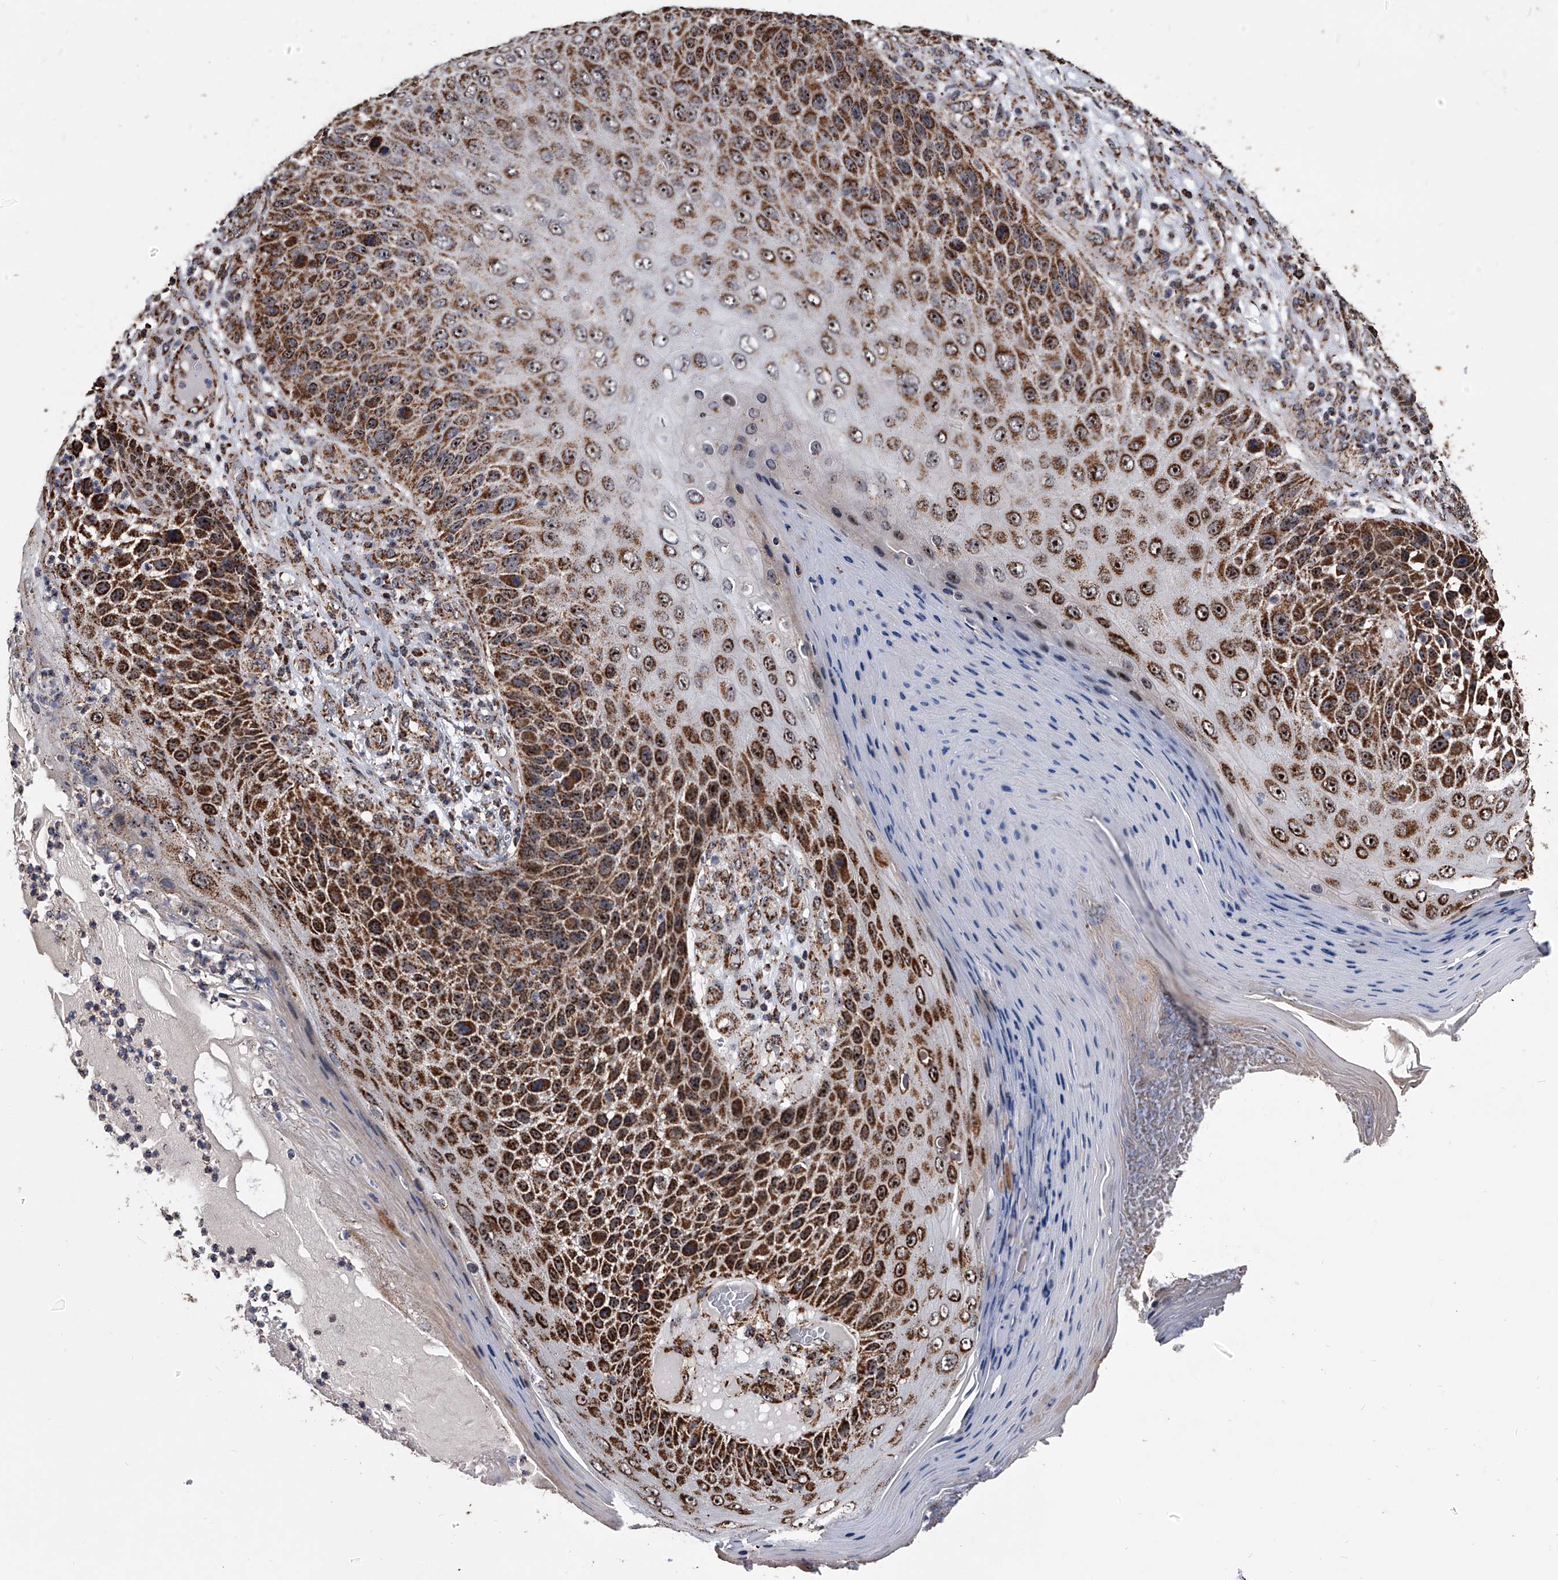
{"staining": {"intensity": "strong", "quantity": "25%-75%", "location": "cytoplasmic/membranous,nuclear"}, "tissue": "skin cancer", "cell_type": "Tumor cells", "image_type": "cancer", "snomed": [{"axis": "morphology", "description": "Squamous cell carcinoma, NOS"}, {"axis": "topography", "description": "Skin"}], "caption": "A high-resolution micrograph shows IHC staining of skin cancer (squamous cell carcinoma), which reveals strong cytoplasmic/membranous and nuclear staining in approximately 25%-75% of tumor cells. The staining is performed using DAB (3,3'-diaminobenzidine) brown chromogen to label protein expression. The nuclei are counter-stained blue using hematoxylin.", "gene": "SMPDL3A", "patient": {"sex": "female", "age": 88}}